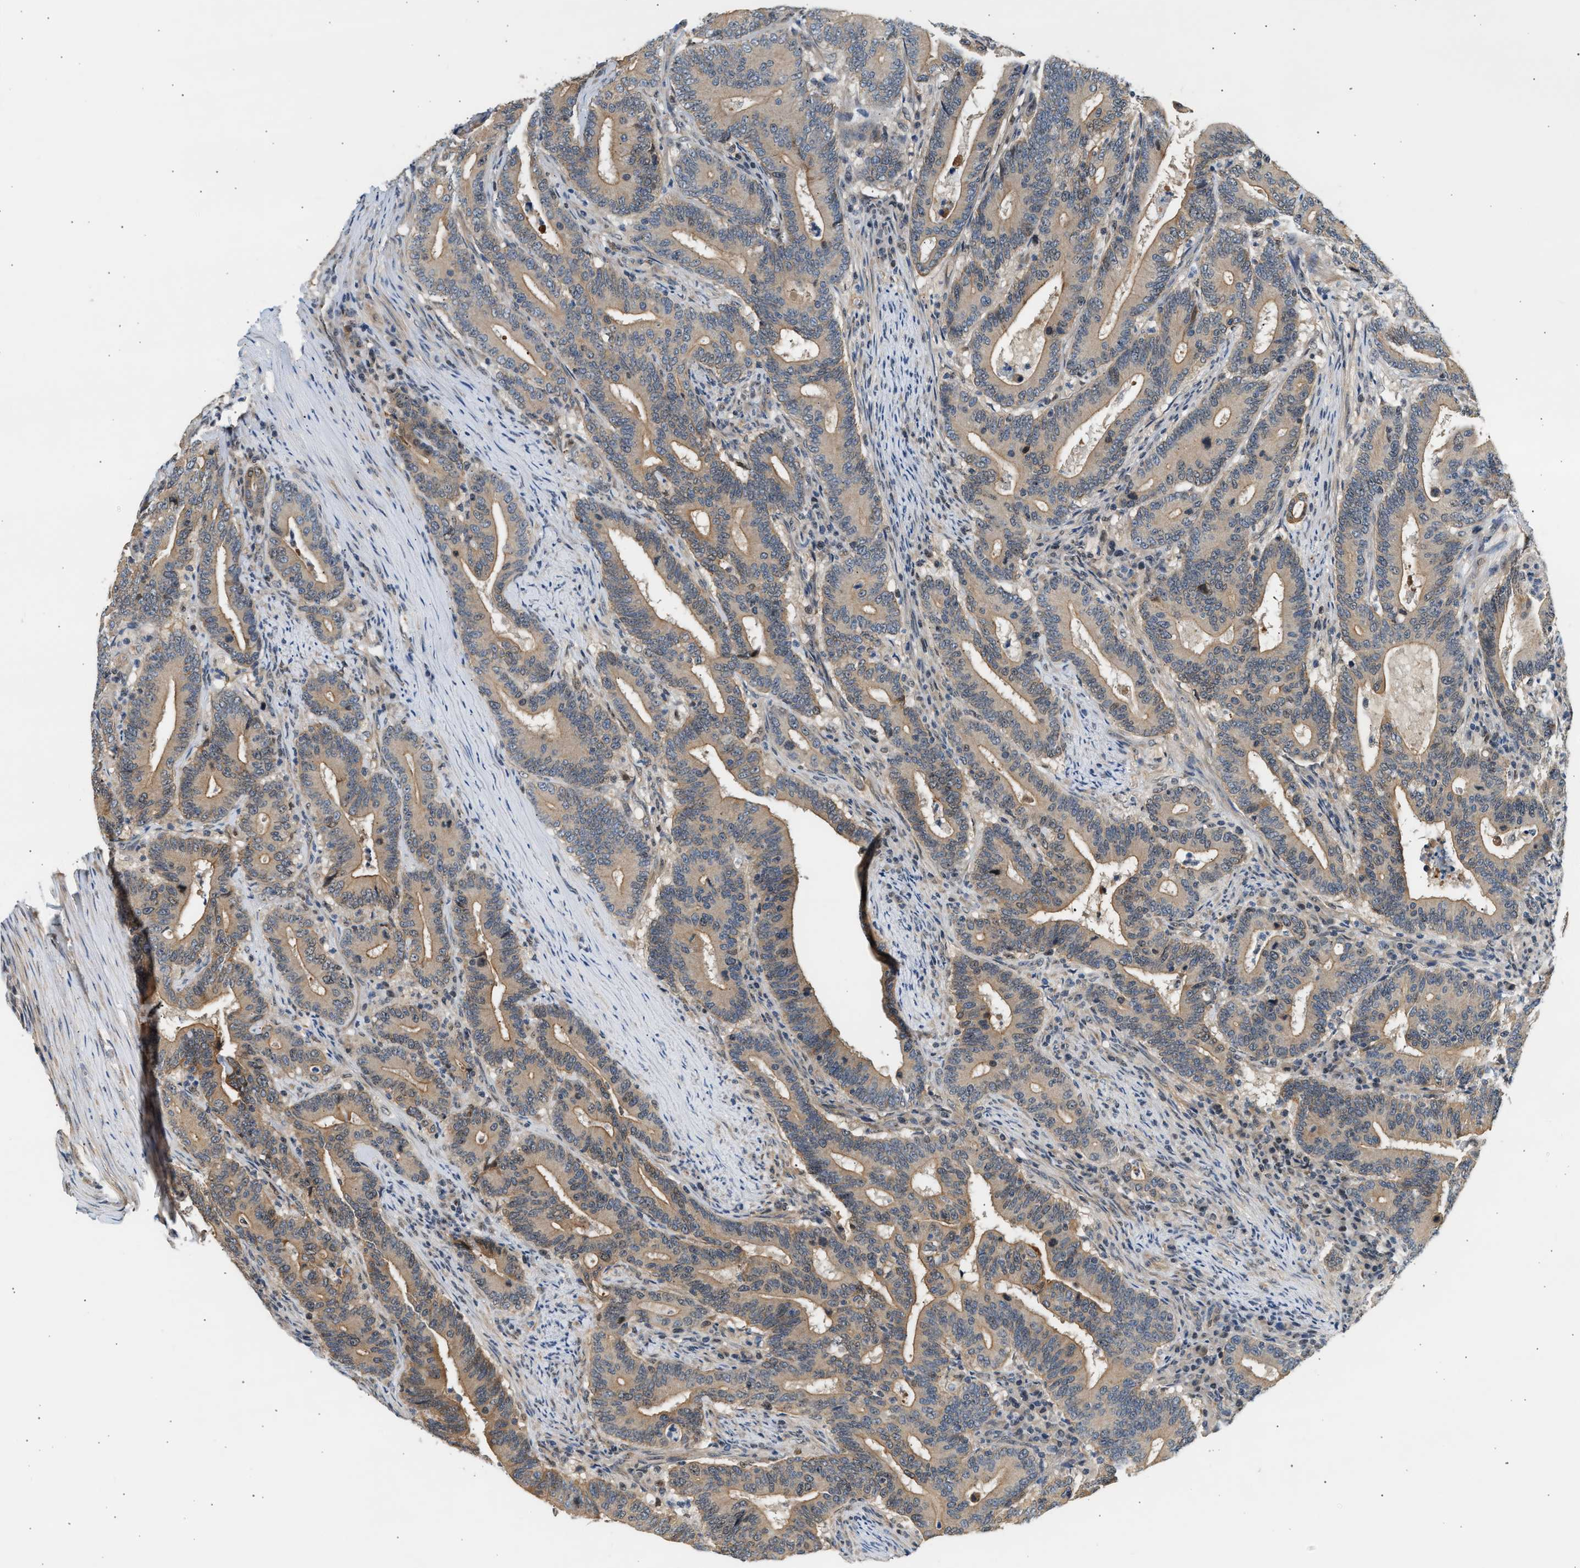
{"staining": {"intensity": "weak", "quantity": ">75%", "location": "cytoplasmic/membranous"}, "tissue": "colorectal cancer", "cell_type": "Tumor cells", "image_type": "cancer", "snomed": [{"axis": "morphology", "description": "Adenocarcinoma, NOS"}, {"axis": "topography", "description": "Colon"}], "caption": "DAB immunohistochemical staining of human colorectal adenocarcinoma exhibits weak cytoplasmic/membranous protein positivity in approximately >75% of tumor cells.", "gene": "WDR31", "patient": {"sex": "female", "age": 66}}